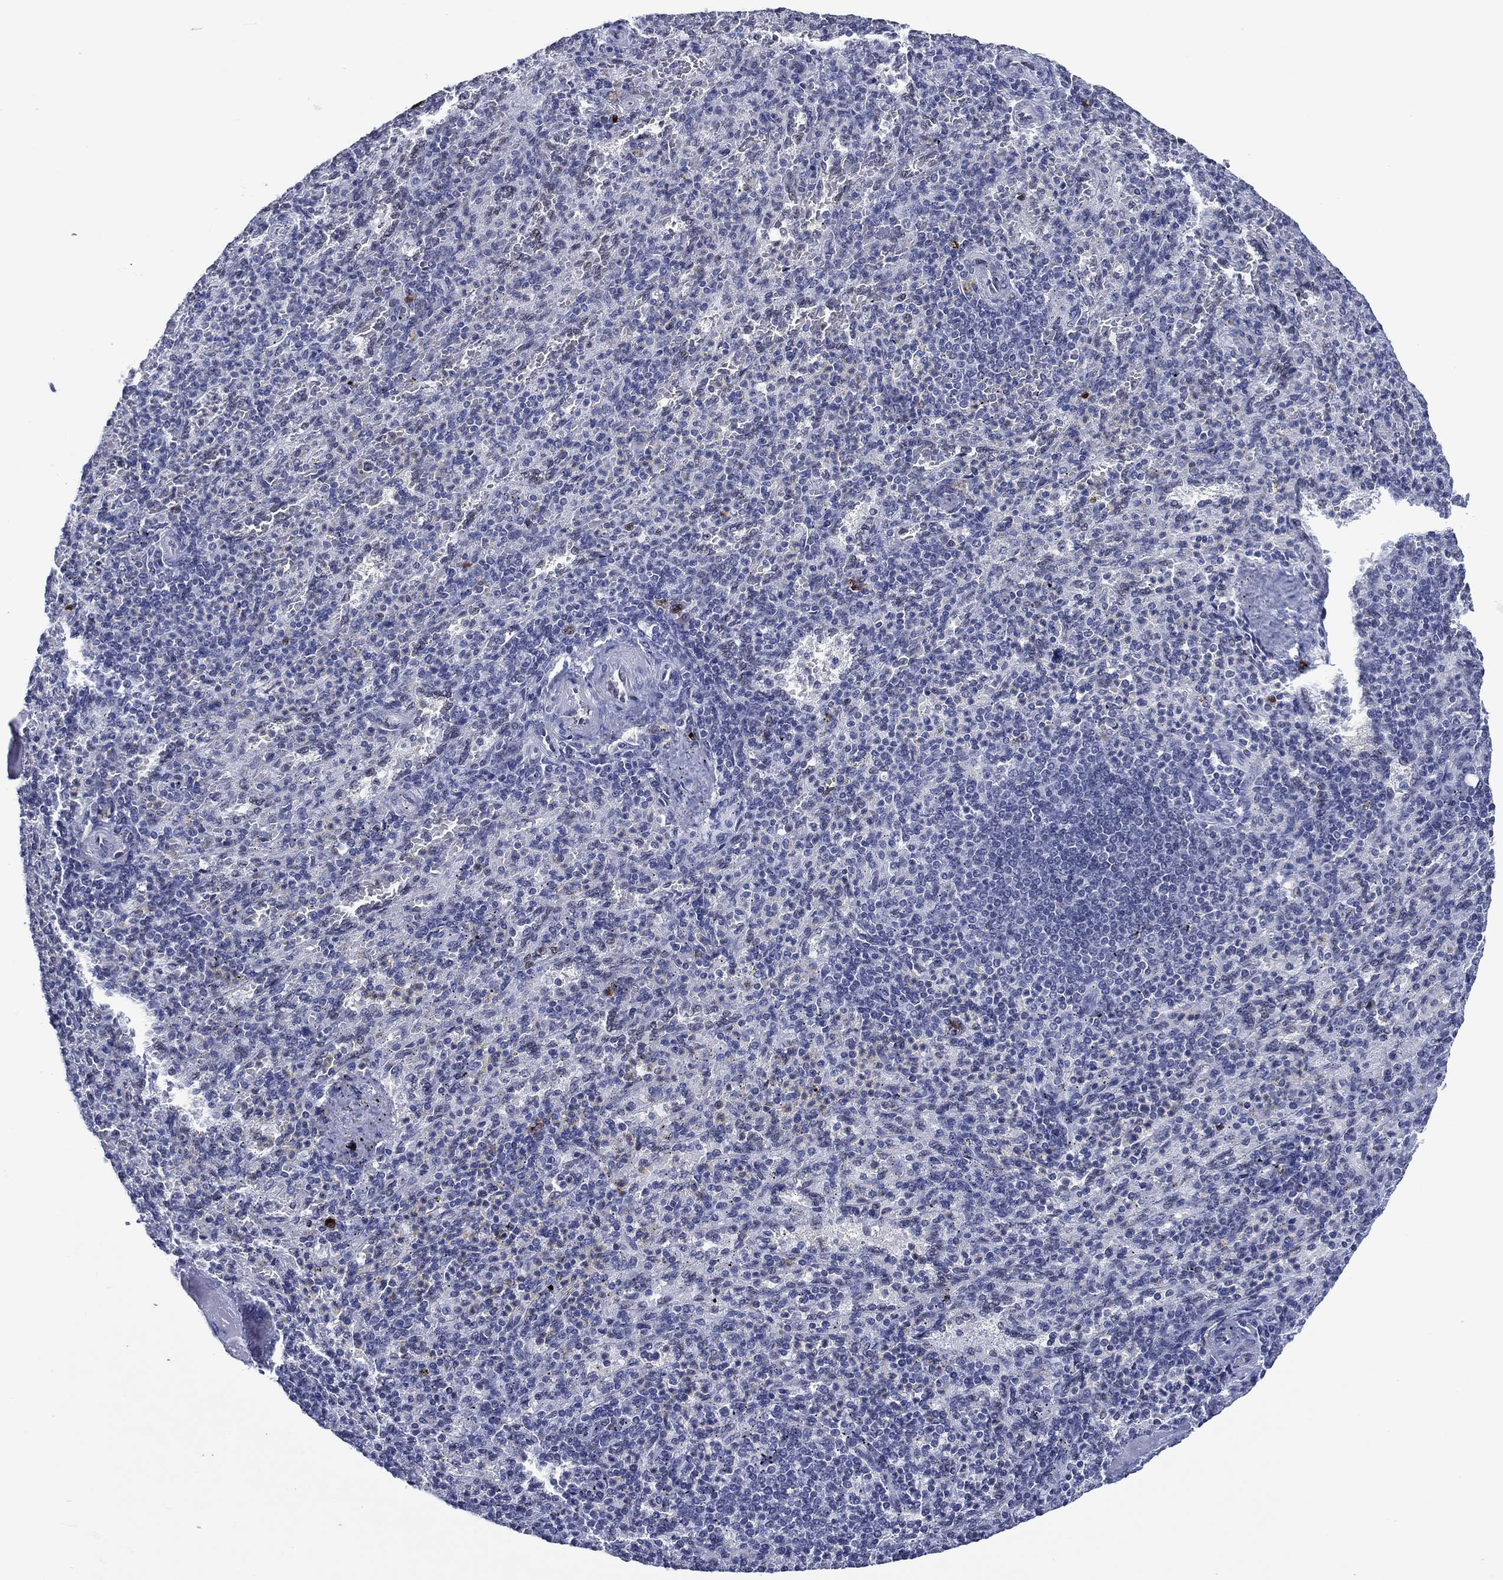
{"staining": {"intensity": "negative", "quantity": "none", "location": "none"}, "tissue": "spleen", "cell_type": "Cells in red pulp", "image_type": "normal", "snomed": [{"axis": "morphology", "description": "Normal tissue, NOS"}, {"axis": "topography", "description": "Spleen"}], "caption": "IHC micrograph of normal spleen: spleen stained with DAB displays no significant protein positivity in cells in red pulp.", "gene": "GATA6", "patient": {"sex": "female", "age": 74}}